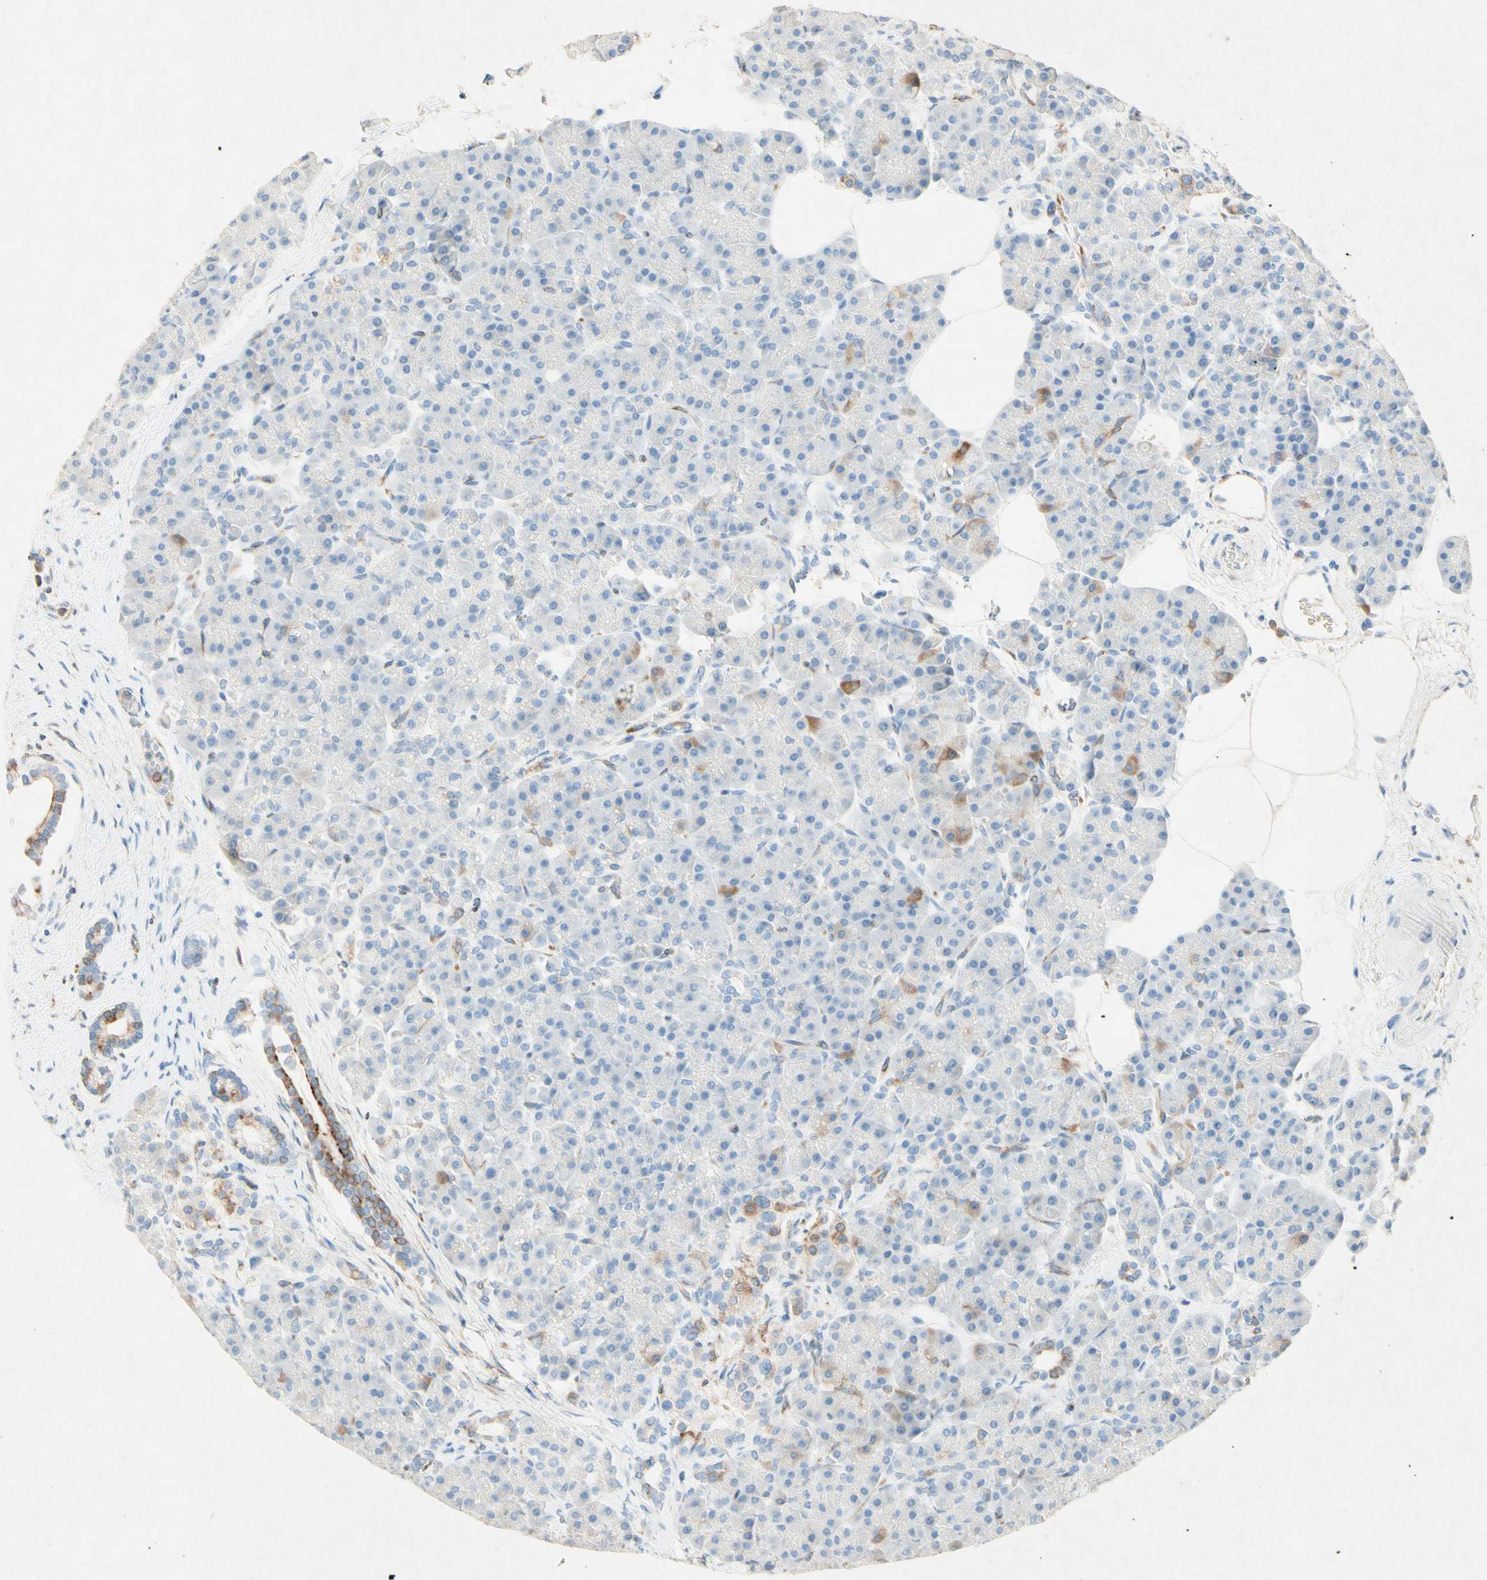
{"staining": {"intensity": "moderate", "quantity": ">75%", "location": "cytoplasmic/membranous"}, "tissue": "pancreas", "cell_type": "Exocrine glandular cells", "image_type": "normal", "snomed": [{"axis": "morphology", "description": "Normal tissue, NOS"}, {"axis": "topography", "description": "Pancreas"}], "caption": "Moderate cytoplasmic/membranous protein positivity is identified in about >75% of exocrine glandular cells in pancreas.", "gene": "PABPC1", "patient": {"sex": "female", "age": 70}}